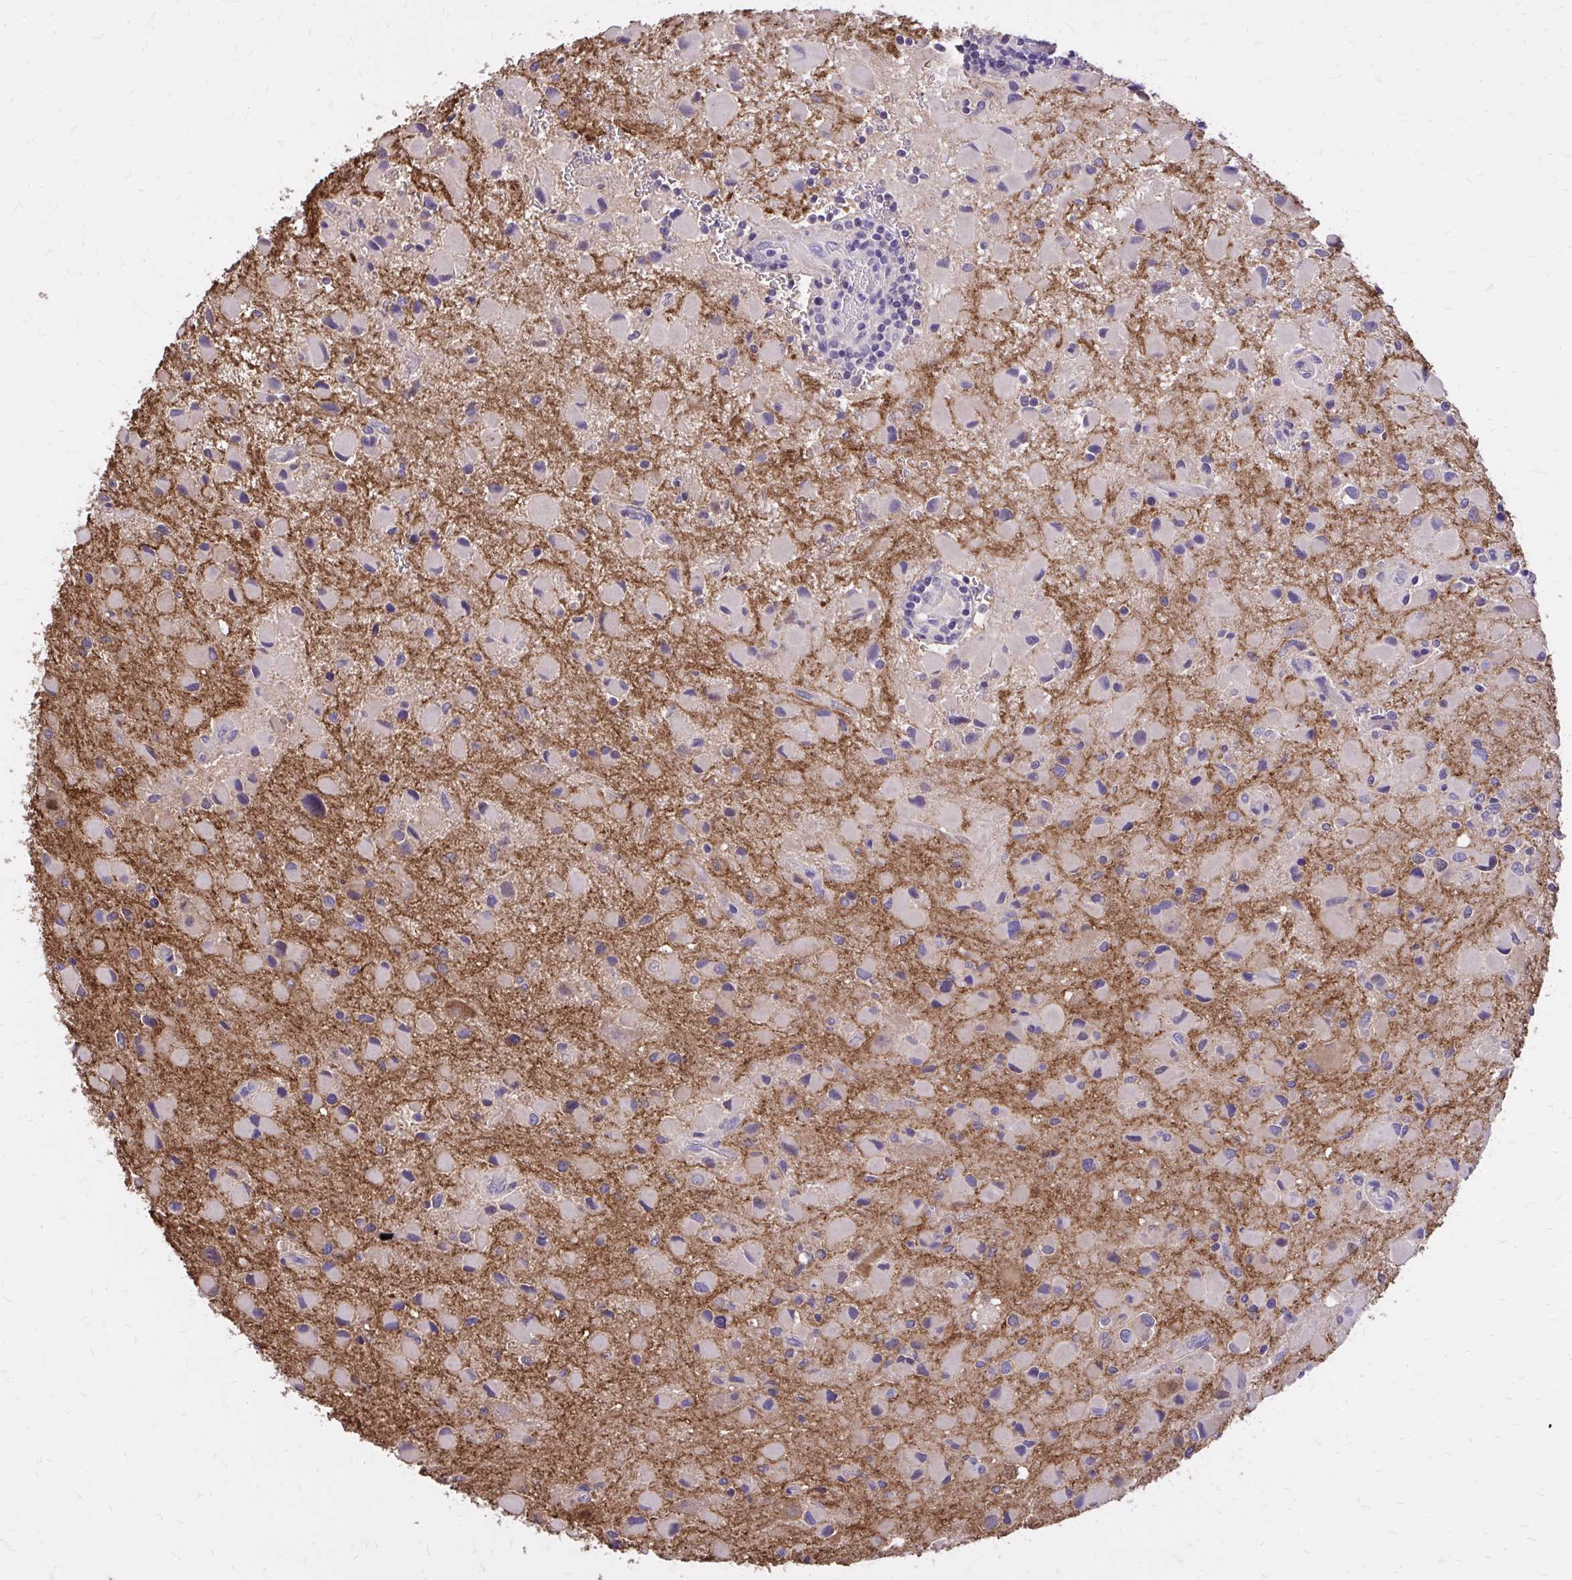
{"staining": {"intensity": "negative", "quantity": "none", "location": "none"}, "tissue": "glioma", "cell_type": "Tumor cells", "image_type": "cancer", "snomed": [{"axis": "morphology", "description": "Glioma, malignant, Low grade"}, {"axis": "topography", "description": "Brain"}], "caption": "Immunohistochemical staining of human glioma exhibits no significant expression in tumor cells.", "gene": "EPB41L1", "patient": {"sex": "female", "age": 32}}